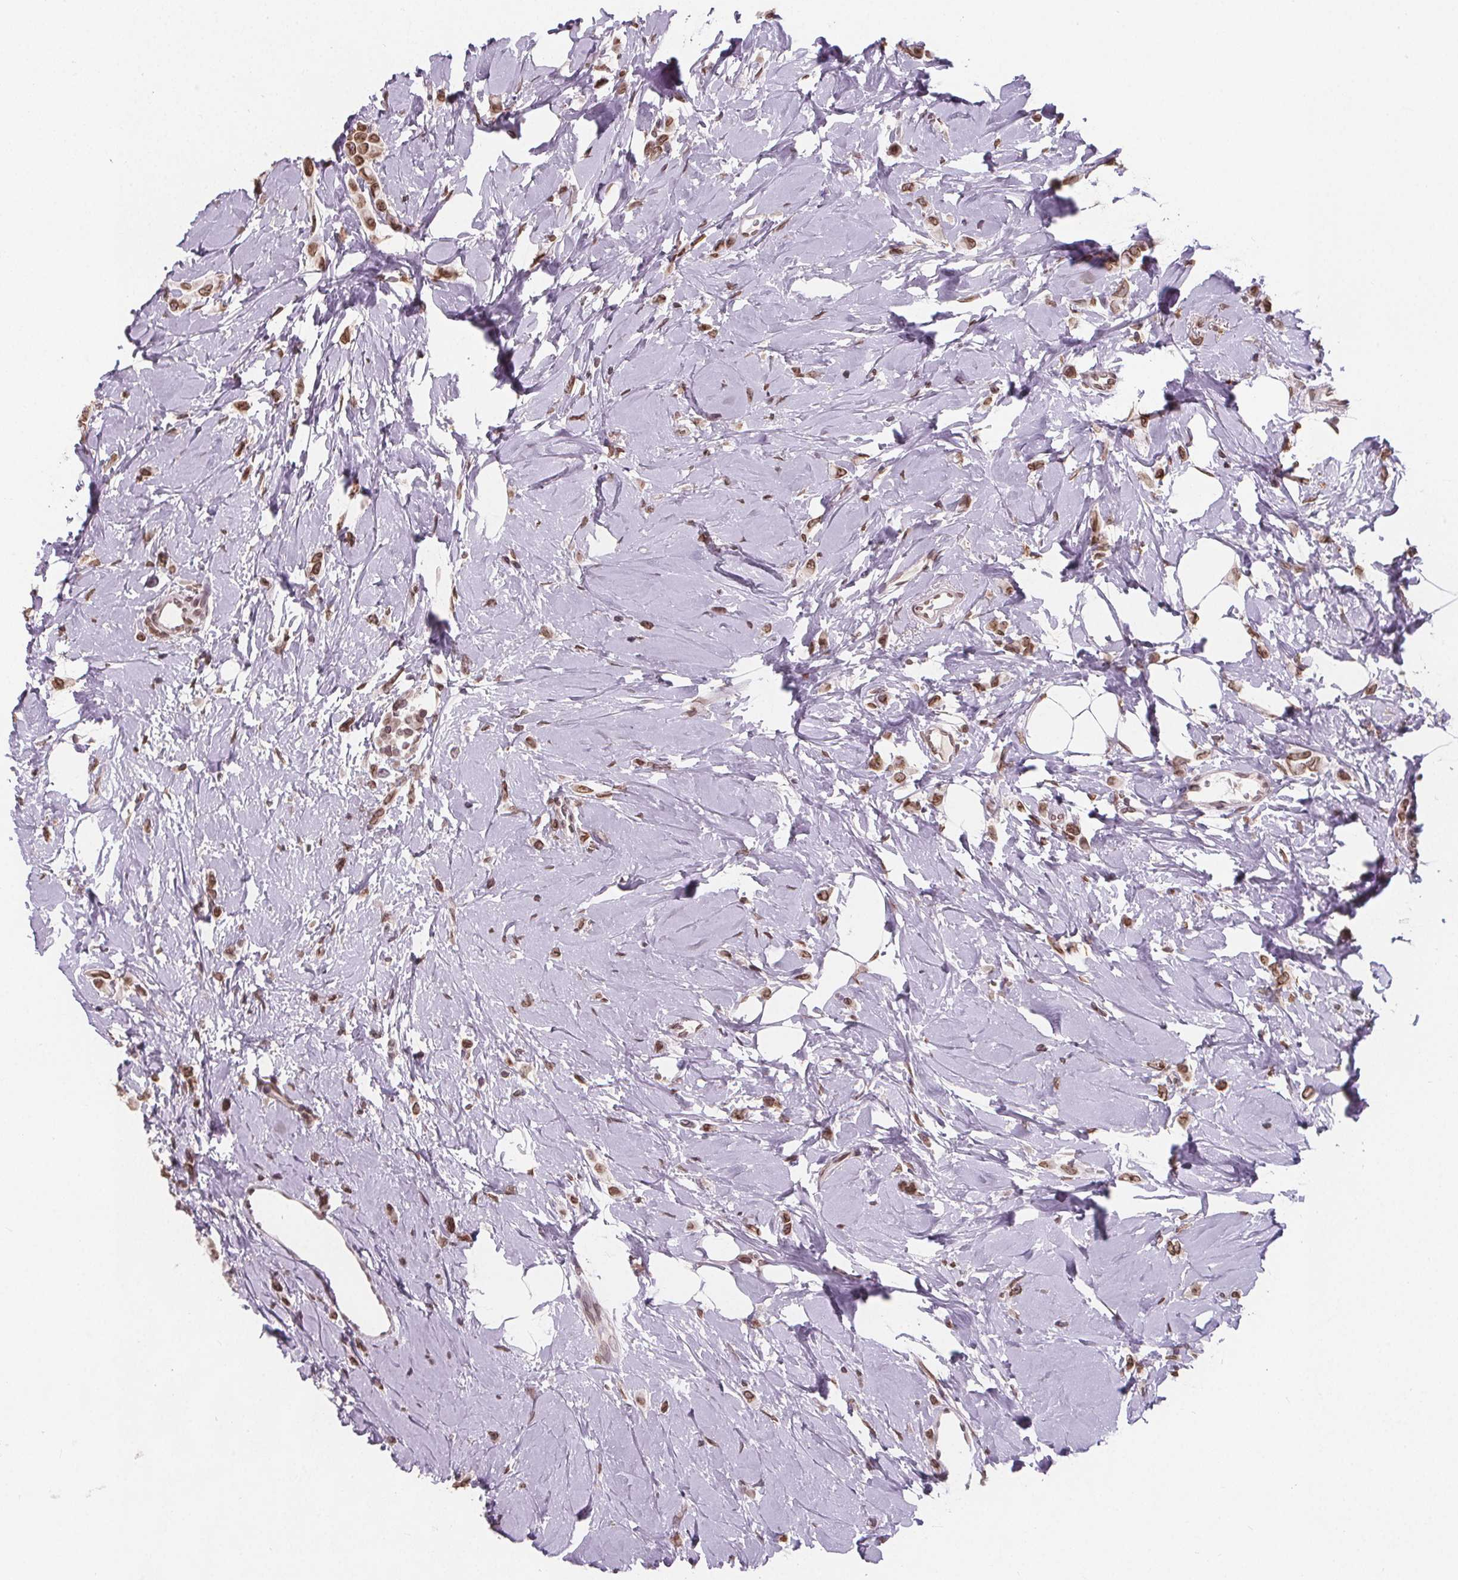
{"staining": {"intensity": "moderate", "quantity": ">75%", "location": "cytoplasmic/membranous,nuclear"}, "tissue": "breast cancer", "cell_type": "Tumor cells", "image_type": "cancer", "snomed": [{"axis": "morphology", "description": "Lobular carcinoma"}, {"axis": "topography", "description": "Breast"}], "caption": "Immunohistochemical staining of human breast cancer (lobular carcinoma) exhibits moderate cytoplasmic/membranous and nuclear protein expression in about >75% of tumor cells.", "gene": "TTC39C", "patient": {"sex": "female", "age": 66}}